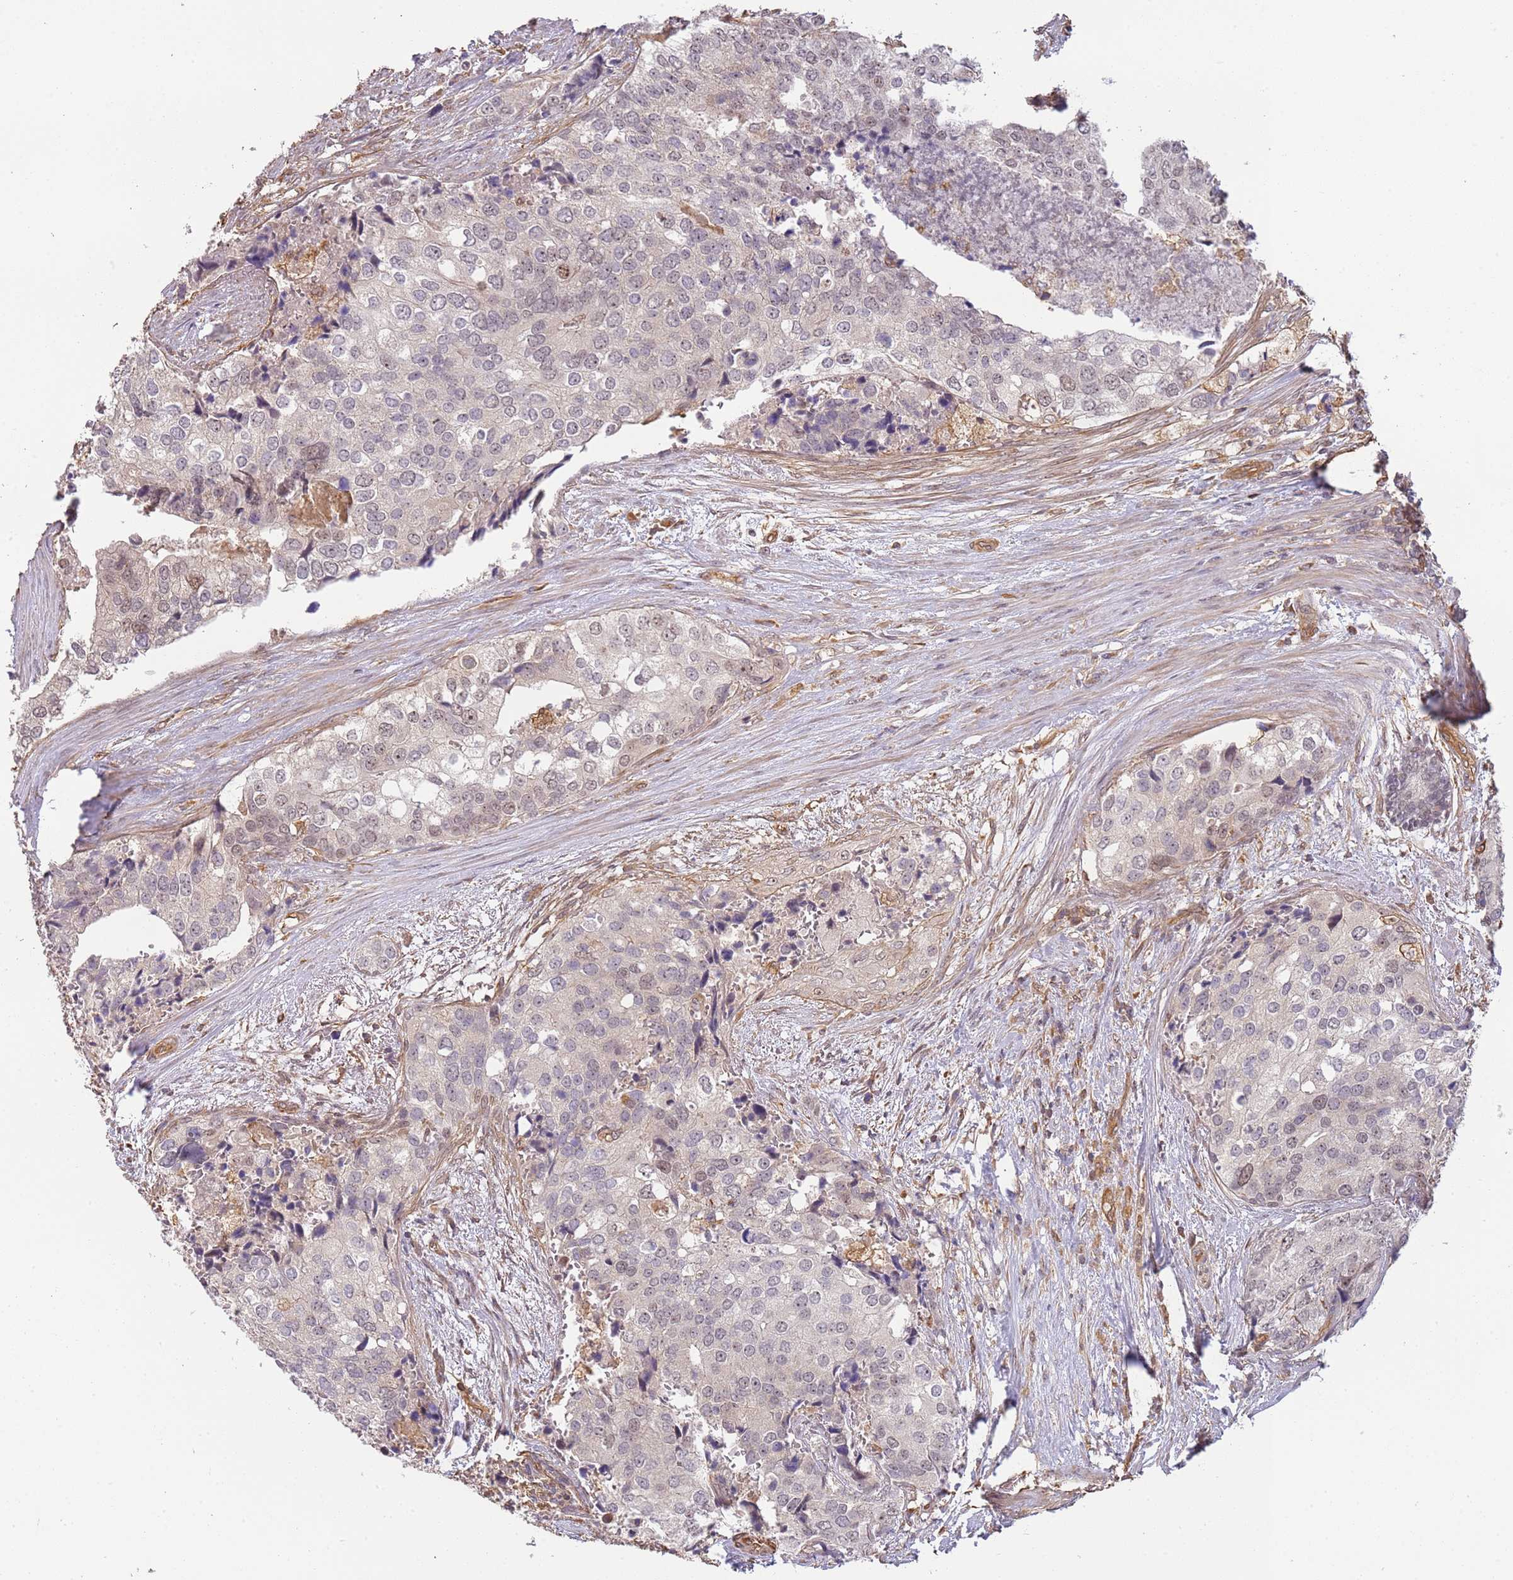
{"staining": {"intensity": "moderate", "quantity": "<25%", "location": "nuclear"}, "tissue": "prostate cancer", "cell_type": "Tumor cells", "image_type": "cancer", "snomed": [{"axis": "morphology", "description": "Adenocarcinoma, High grade"}, {"axis": "topography", "description": "Prostate"}], "caption": "High-power microscopy captured an immunohistochemistry histopathology image of prostate adenocarcinoma (high-grade), revealing moderate nuclear positivity in about <25% of tumor cells.", "gene": "SURF2", "patient": {"sex": "male", "age": 62}}